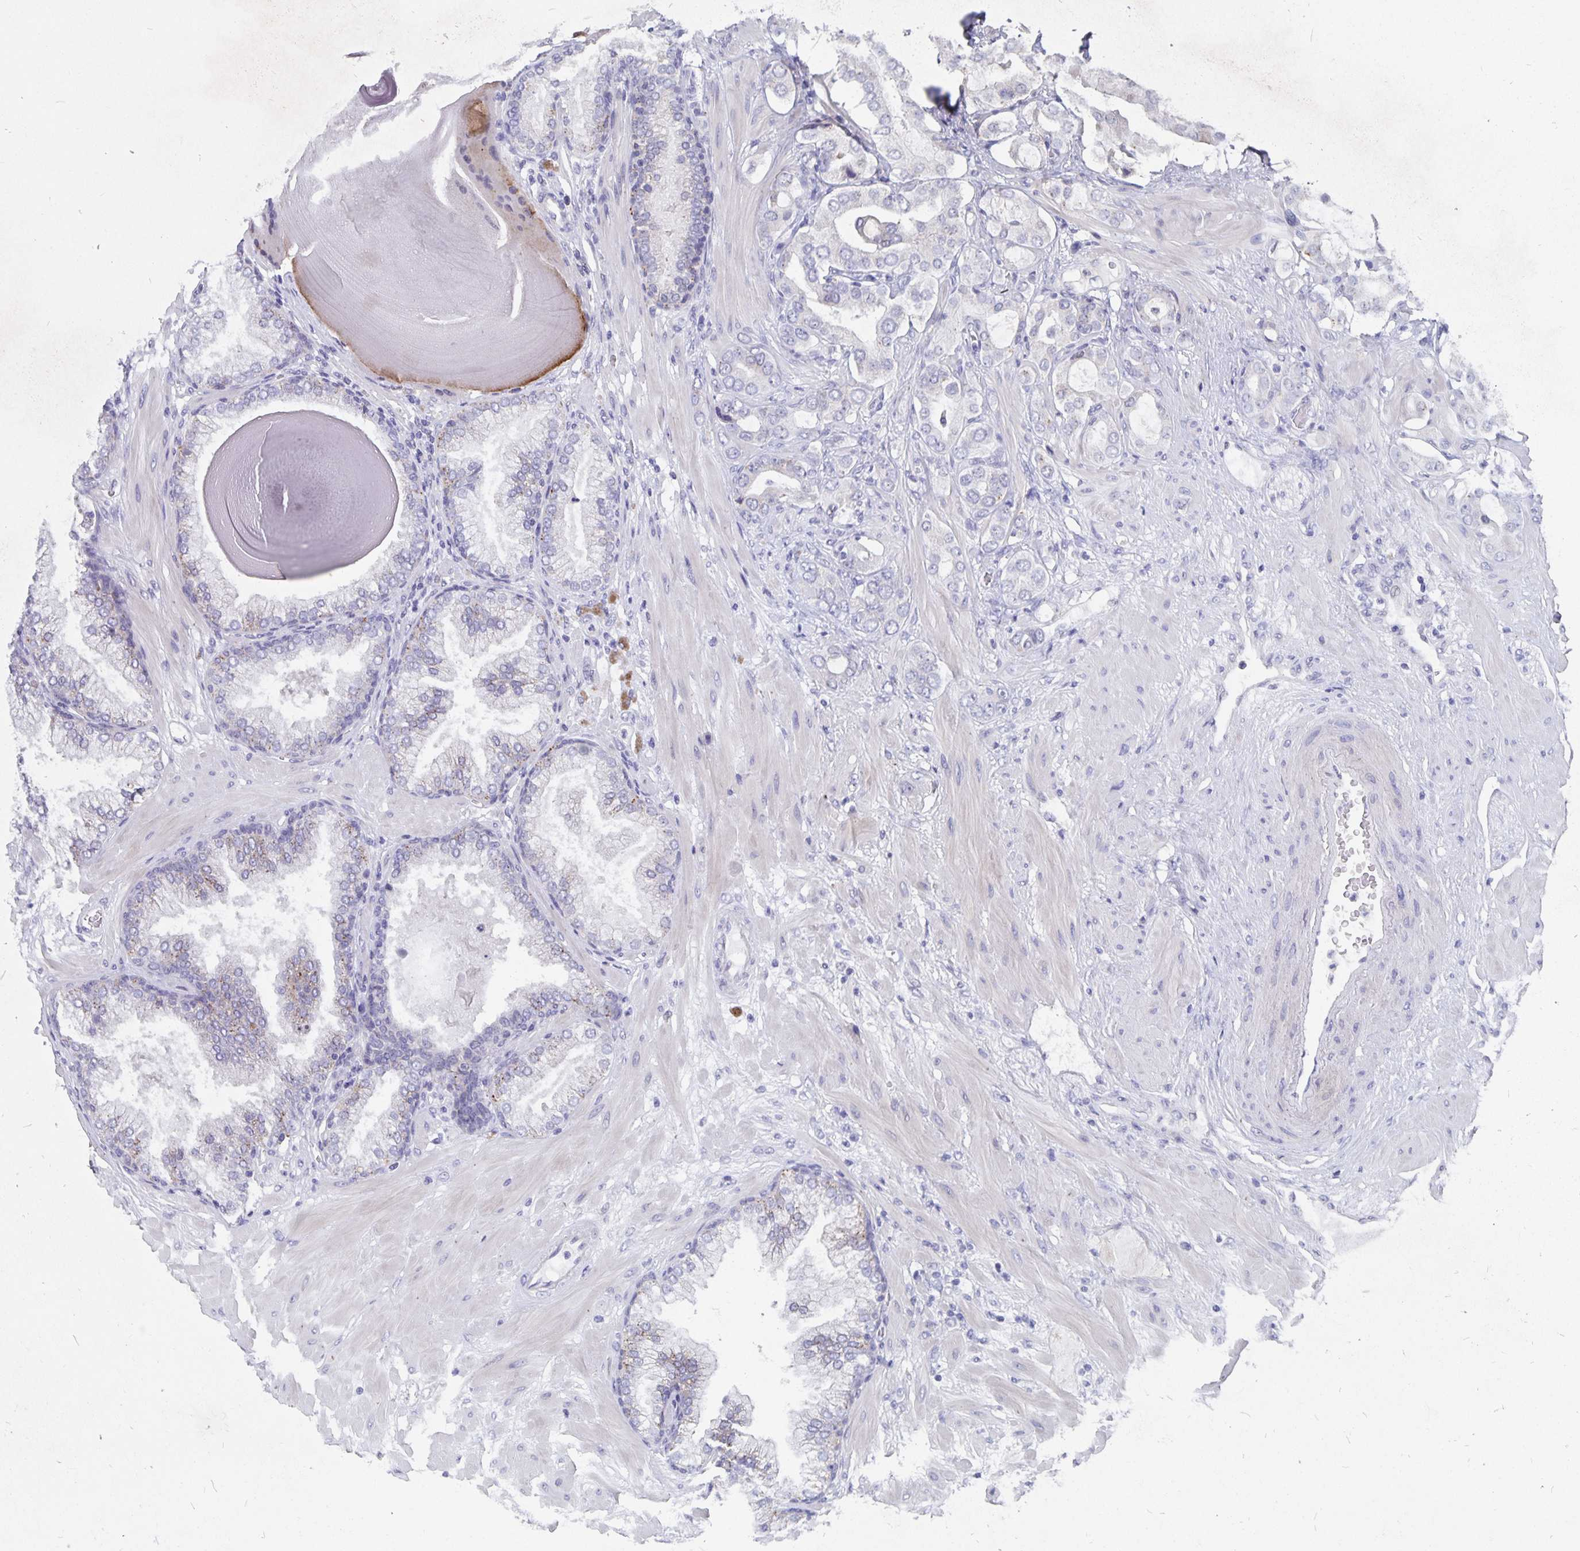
{"staining": {"intensity": "negative", "quantity": "none", "location": "none"}, "tissue": "prostate cancer", "cell_type": "Tumor cells", "image_type": "cancer", "snomed": [{"axis": "morphology", "description": "Adenocarcinoma, Low grade"}, {"axis": "topography", "description": "Prostate"}], "caption": "Immunohistochemical staining of human prostate cancer (adenocarcinoma (low-grade)) reveals no significant expression in tumor cells.", "gene": "SMOC1", "patient": {"sex": "male", "age": 57}}